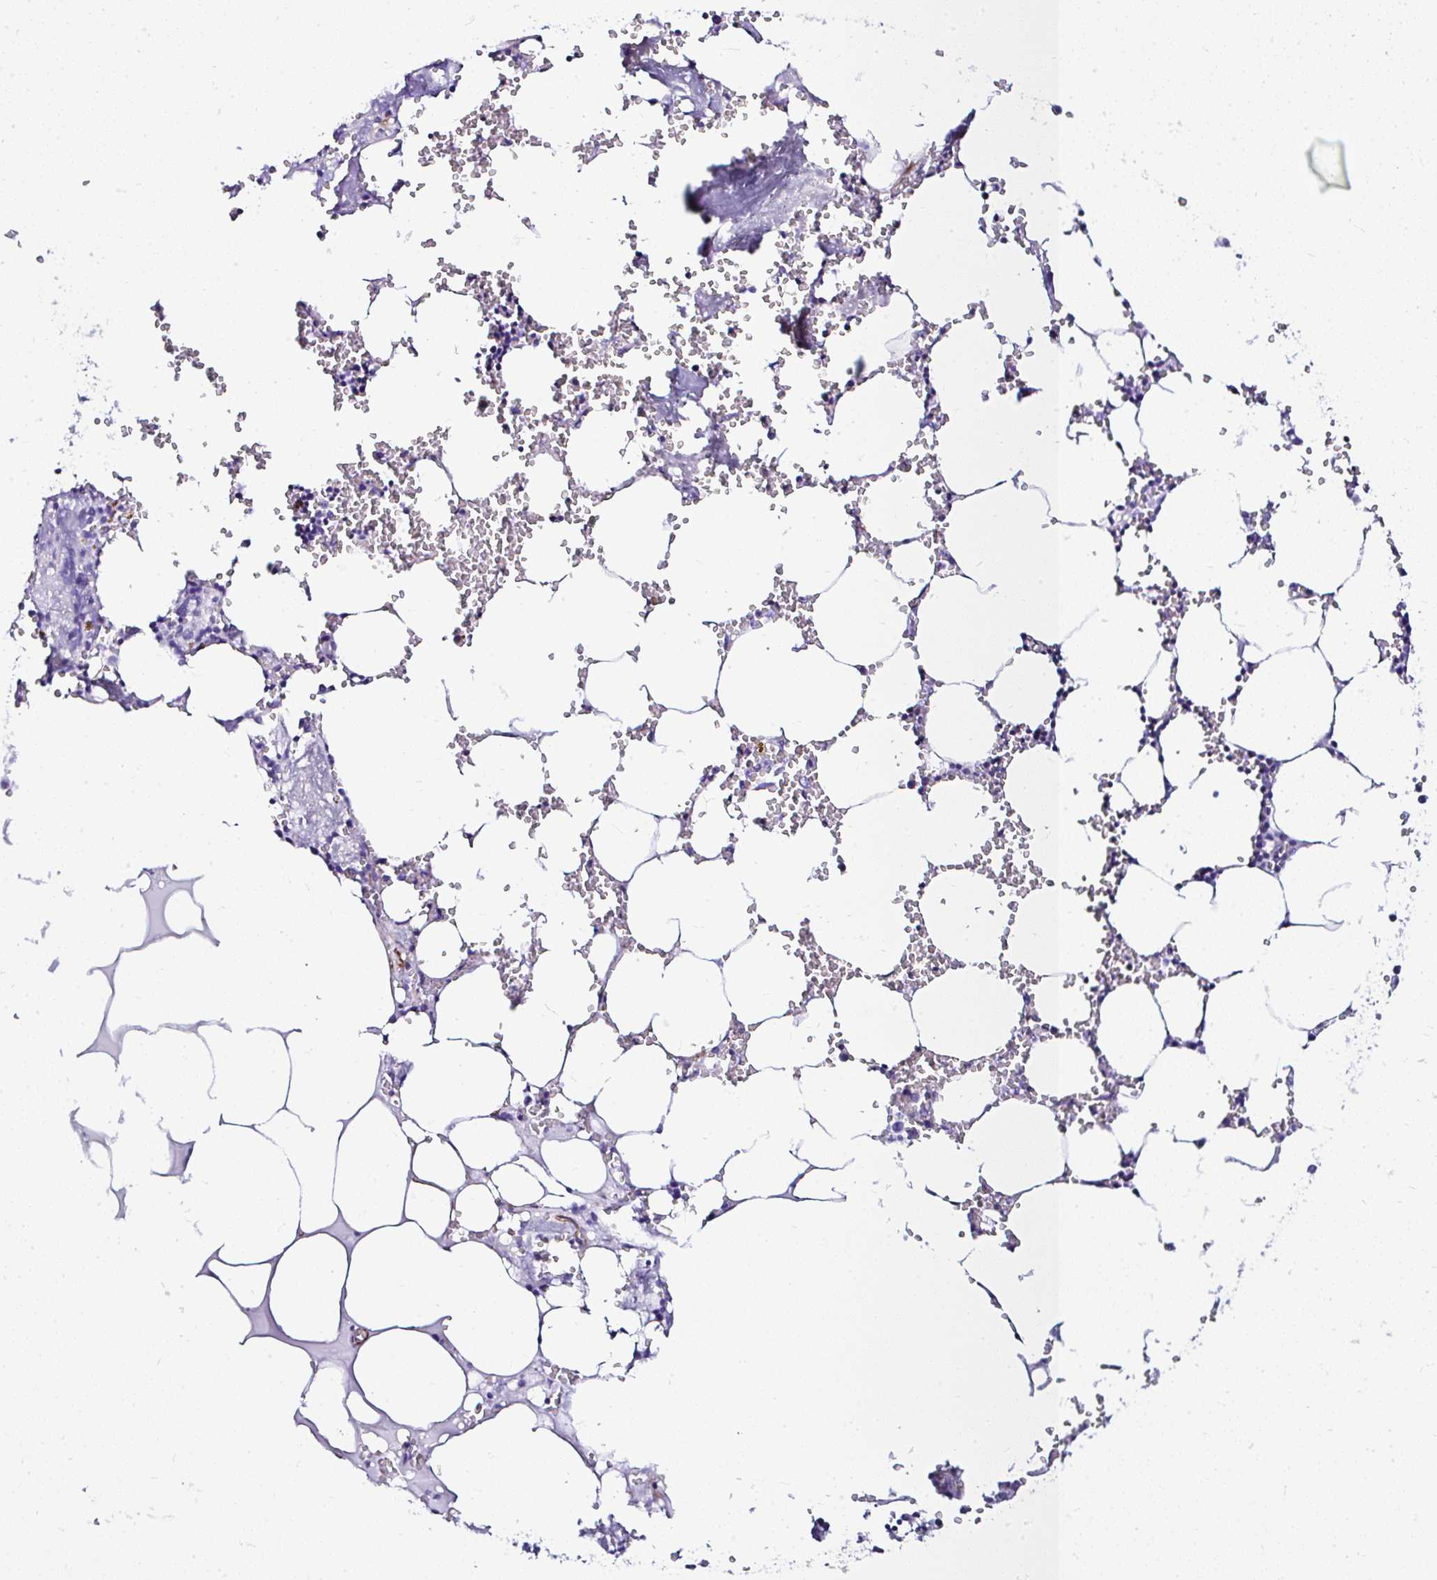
{"staining": {"intensity": "negative", "quantity": "none", "location": "none"}, "tissue": "bone marrow", "cell_type": "Hematopoietic cells", "image_type": "normal", "snomed": [{"axis": "morphology", "description": "Normal tissue, NOS"}, {"axis": "topography", "description": "Bone marrow"}], "caption": "Bone marrow was stained to show a protein in brown. There is no significant expression in hematopoietic cells. (DAB immunohistochemistry (IHC) visualized using brightfield microscopy, high magnification).", "gene": "DEPDC5", "patient": {"sex": "male", "age": 54}}